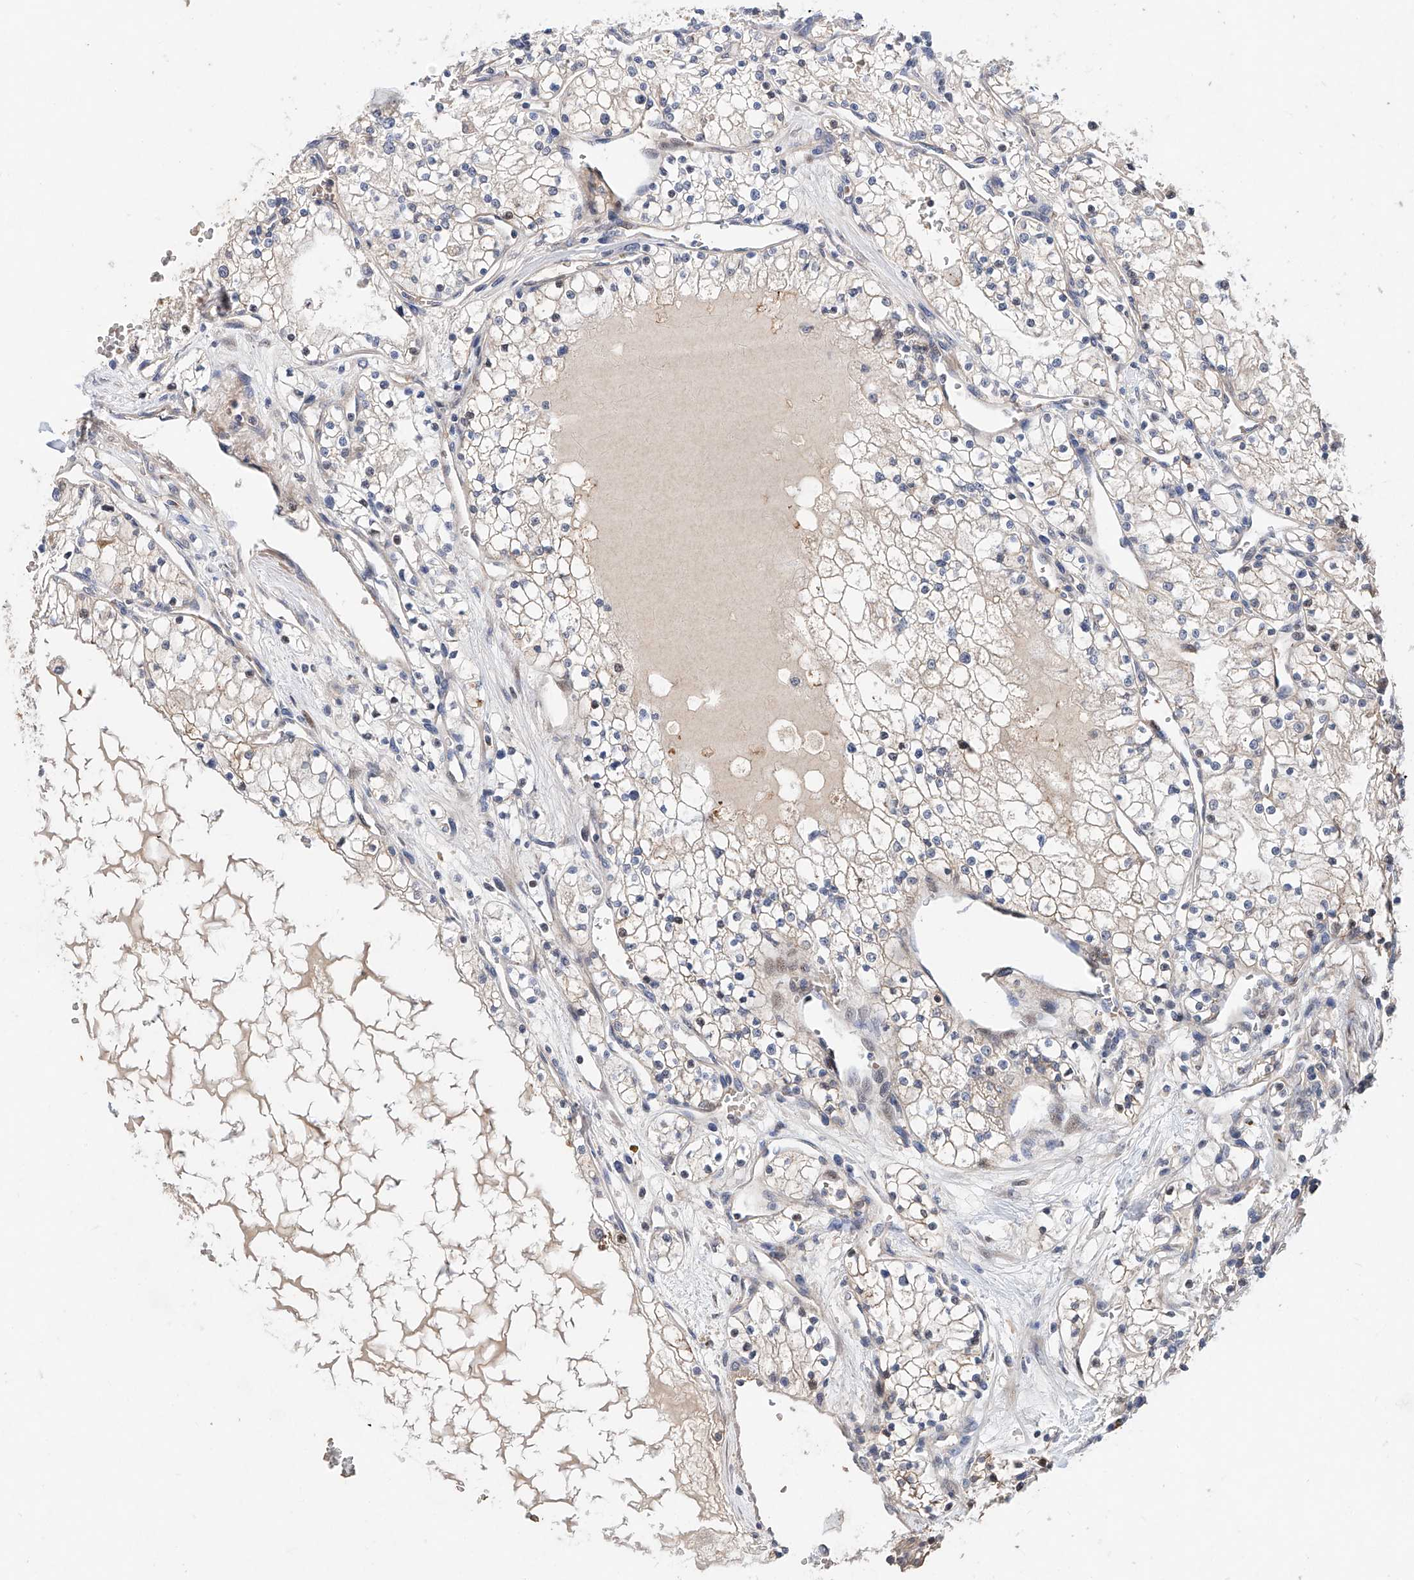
{"staining": {"intensity": "weak", "quantity": "<25%", "location": "cytoplasmic/membranous,nuclear"}, "tissue": "renal cancer", "cell_type": "Tumor cells", "image_type": "cancer", "snomed": [{"axis": "morphology", "description": "Normal tissue, NOS"}, {"axis": "morphology", "description": "Adenocarcinoma, NOS"}, {"axis": "topography", "description": "Kidney"}], "caption": "There is no significant staining in tumor cells of renal cancer (adenocarcinoma).", "gene": "FUCA2", "patient": {"sex": "male", "age": 68}}